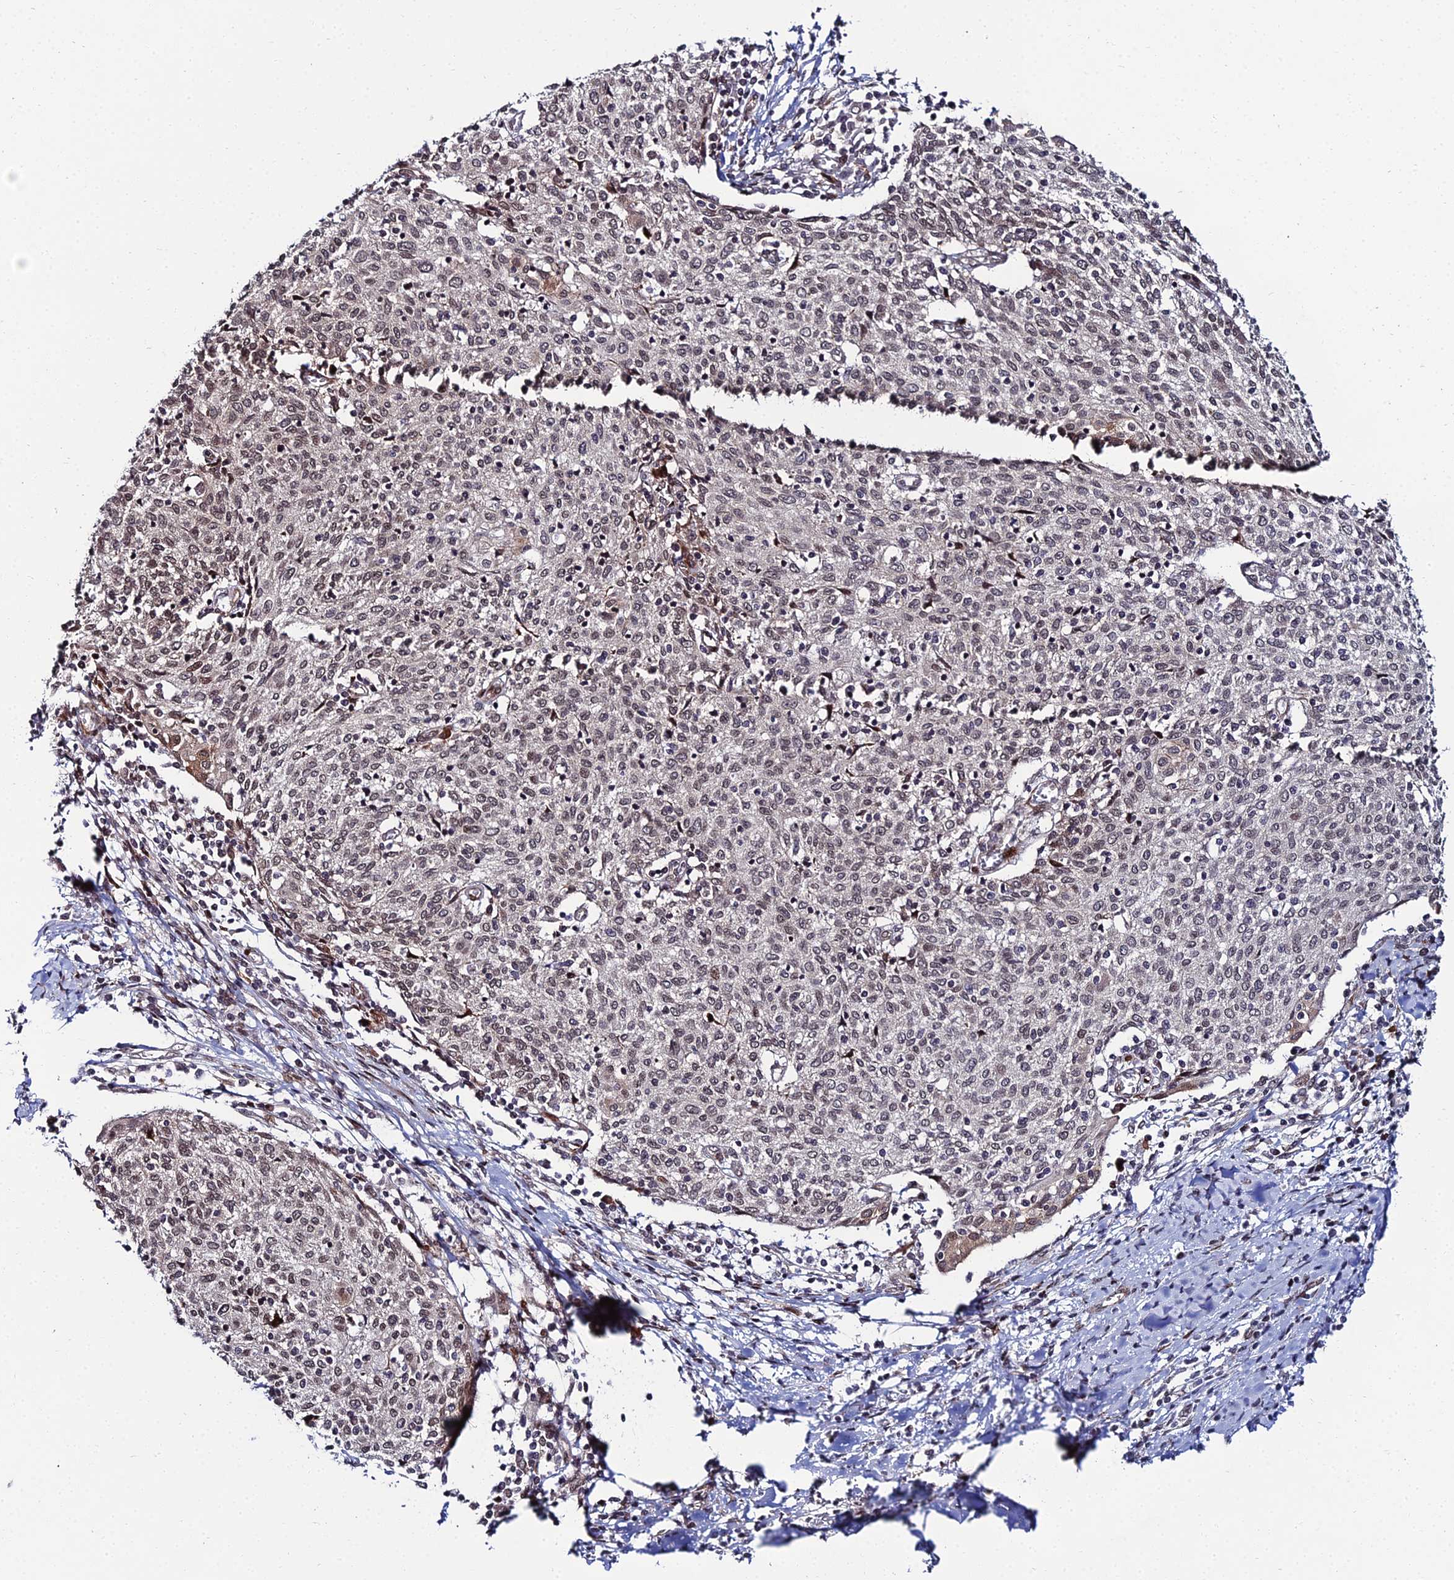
{"staining": {"intensity": "weak", "quantity": "25%-75%", "location": "nuclear"}, "tissue": "cervical cancer", "cell_type": "Tumor cells", "image_type": "cancer", "snomed": [{"axis": "morphology", "description": "Squamous cell carcinoma, NOS"}, {"axis": "topography", "description": "Cervix"}], "caption": "This is a histology image of immunohistochemistry staining of cervical squamous cell carcinoma, which shows weak staining in the nuclear of tumor cells.", "gene": "ZNF668", "patient": {"sex": "female", "age": 52}}